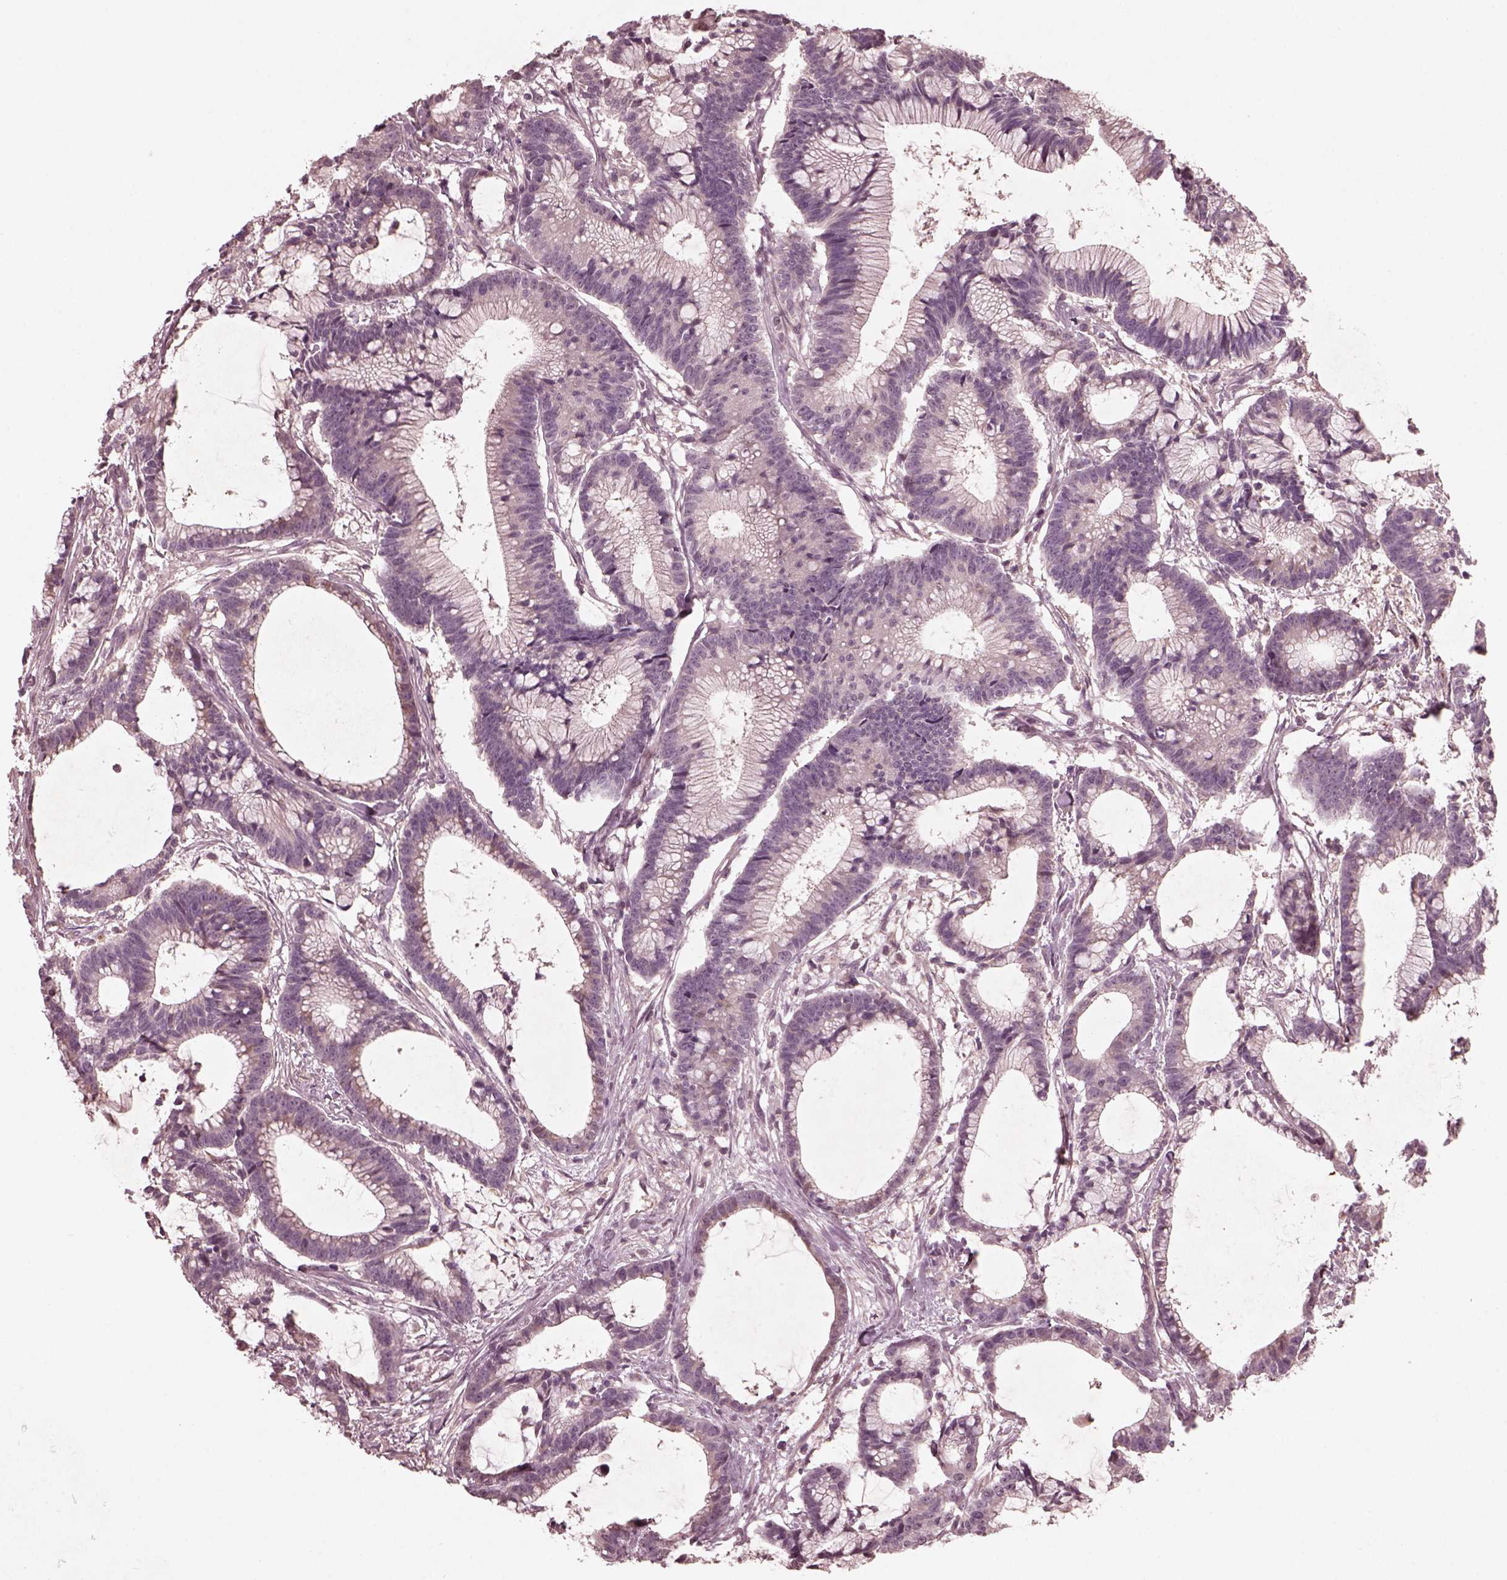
{"staining": {"intensity": "negative", "quantity": "none", "location": "none"}, "tissue": "colorectal cancer", "cell_type": "Tumor cells", "image_type": "cancer", "snomed": [{"axis": "morphology", "description": "Adenocarcinoma, NOS"}, {"axis": "topography", "description": "Colon"}], "caption": "DAB (3,3'-diaminobenzidine) immunohistochemical staining of colorectal cancer (adenocarcinoma) demonstrates no significant expression in tumor cells. (DAB (3,3'-diaminobenzidine) IHC, high magnification).", "gene": "VWA5B1", "patient": {"sex": "female", "age": 78}}